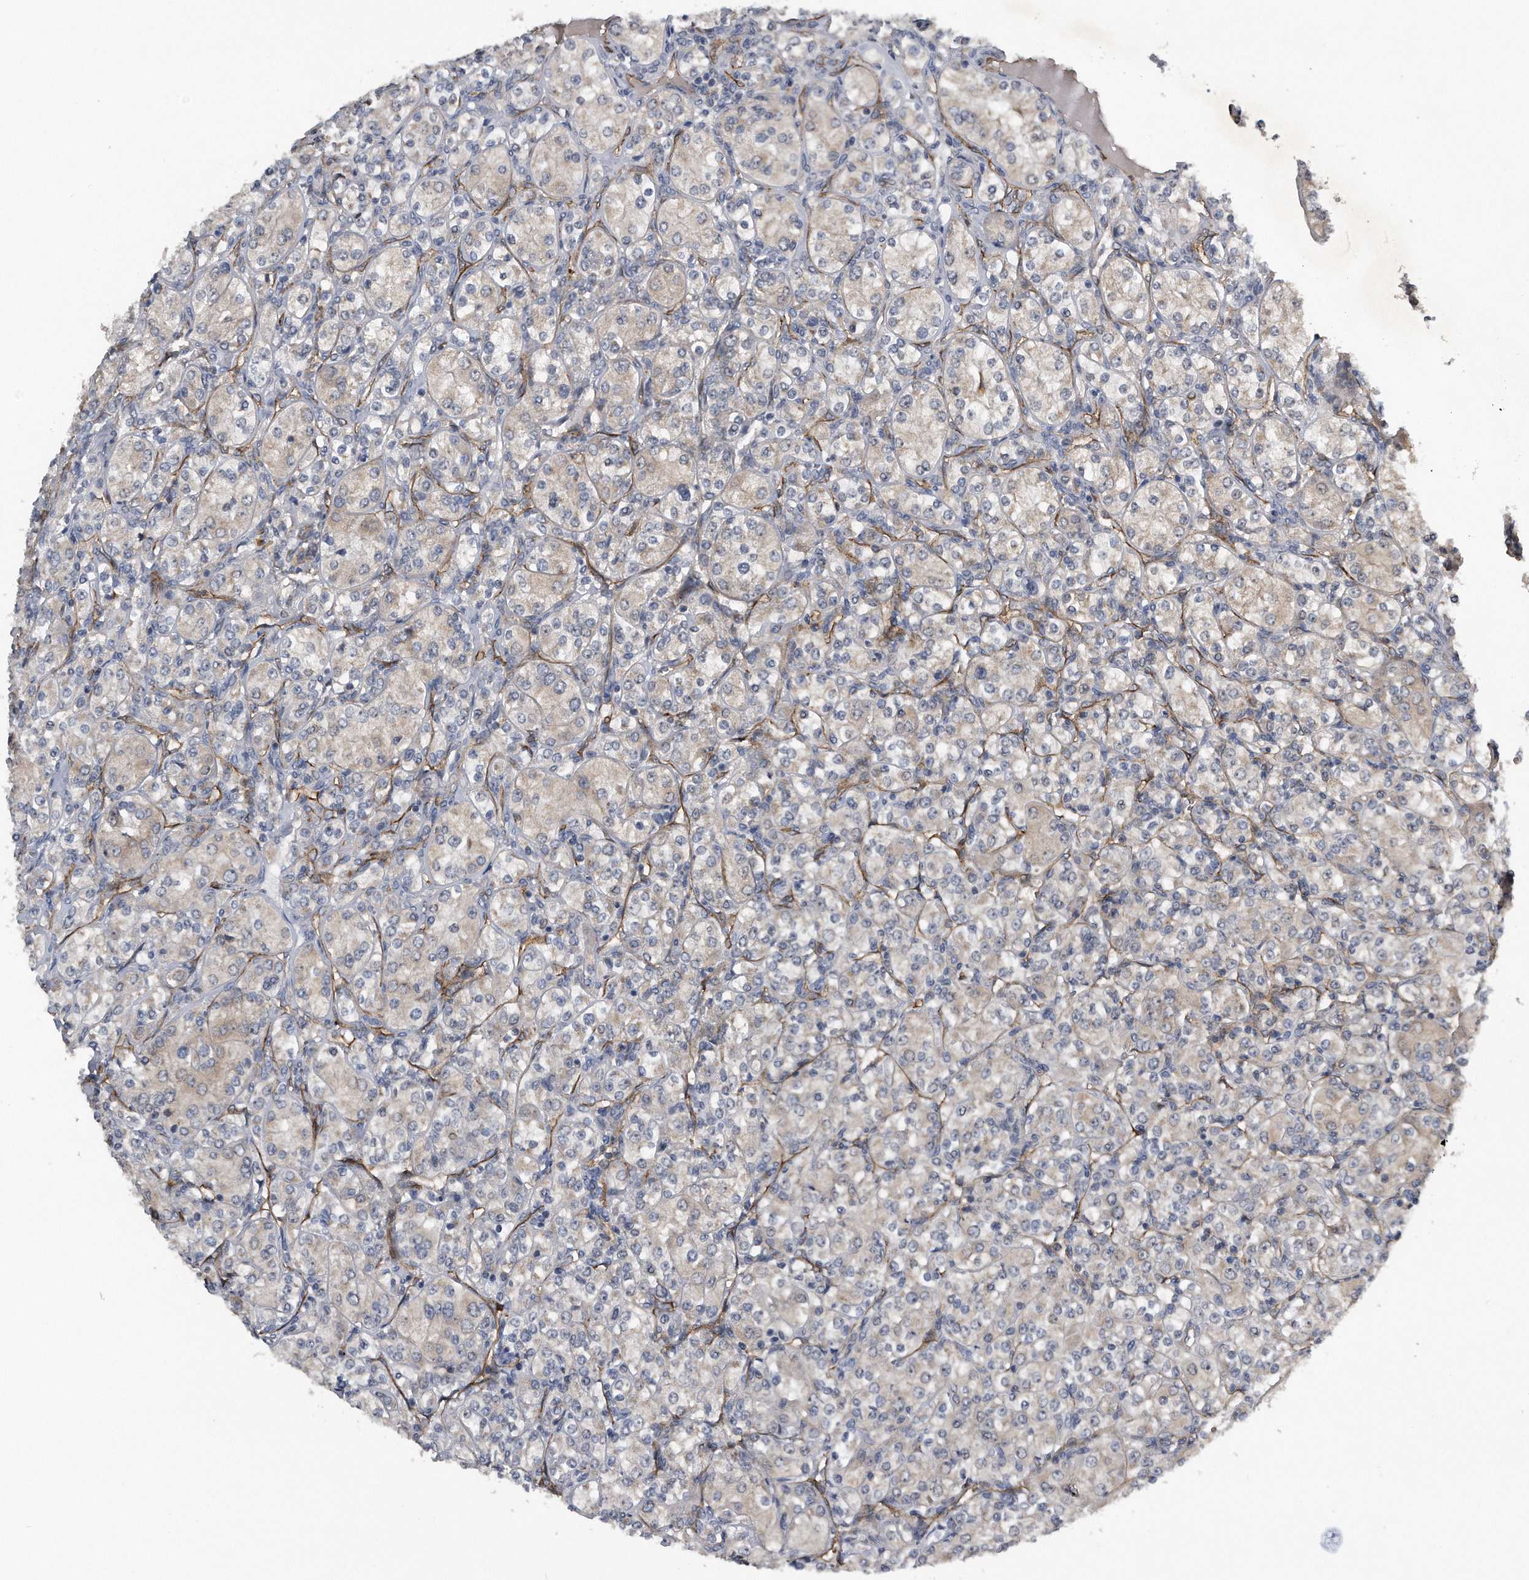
{"staining": {"intensity": "weak", "quantity": "<25%", "location": "cytoplasmic/membranous"}, "tissue": "renal cancer", "cell_type": "Tumor cells", "image_type": "cancer", "snomed": [{"axis": "morphology", "description": "Adenocarcinoma, NOS"}, {"axis": "topography", "description": "Kidney"}], "caption": "DAB immunohistochemical staining of renal cancer (adenocarcinoma) displays no significant staining in tumor cells.", "gene": "LYRM4", "patient": {"sex": "male", "age": 77}}